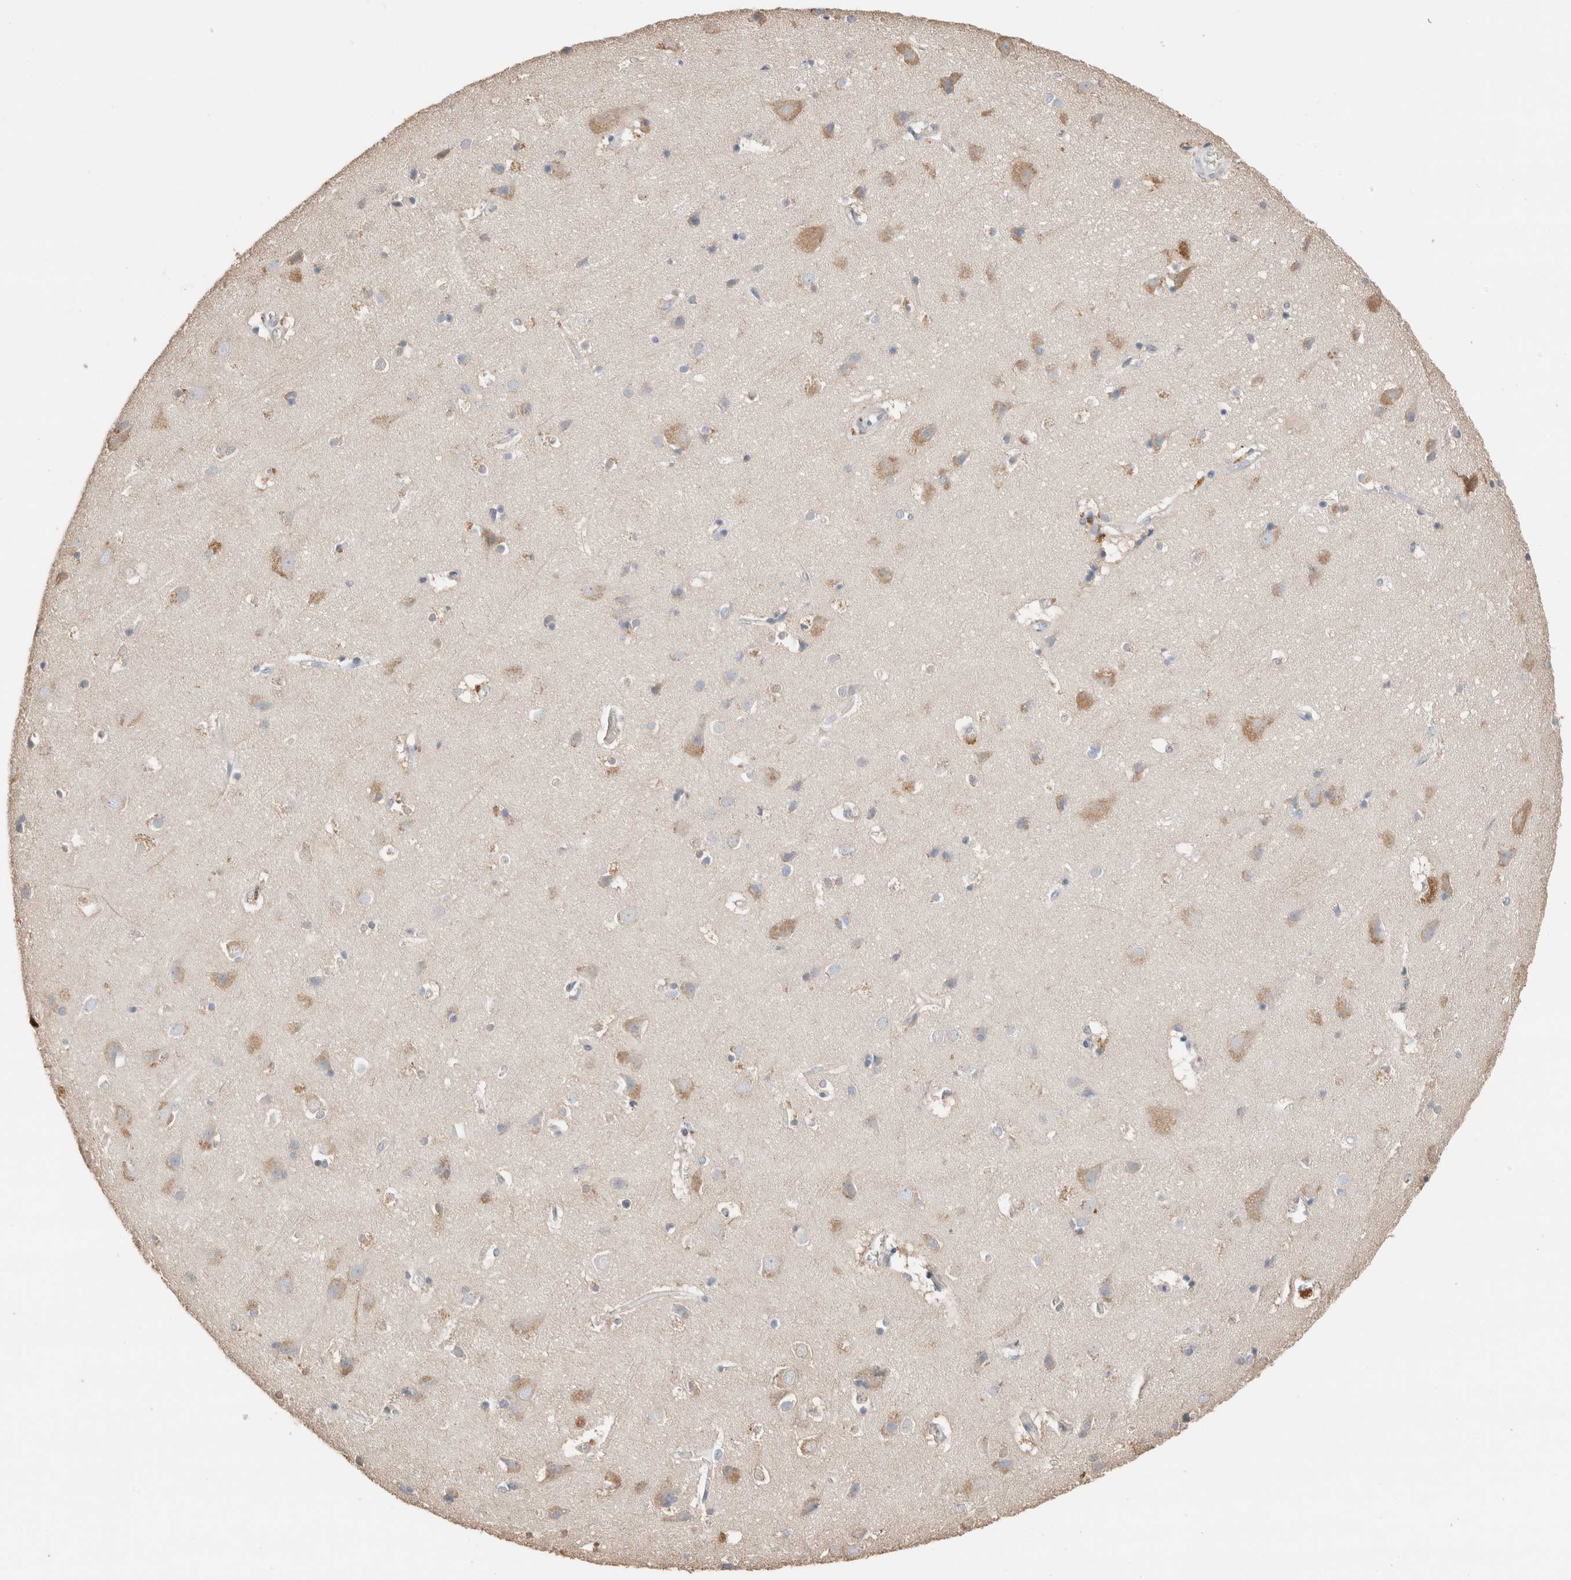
{"staining": {"intensity": "weak", "quantity": "25%-75%", "location": "cytoplasmic/membranous"}, "tissue": "cerebral cortex", "cell_type": "Endothelial cells", "image_type": "normal", "snomed": [{"axis": "morphology", "description": "Normal tissue, NOS"}, {"axis": "topography", "description": "Cerebral cortex"}], "caption": "A brown stain labels weak cytoplasmic/membranous positivity of a protein in endothelial cells of normal cerebral cortex.", "gene": "TUBD1", "patient": {"sex": "male", "age": 54}}